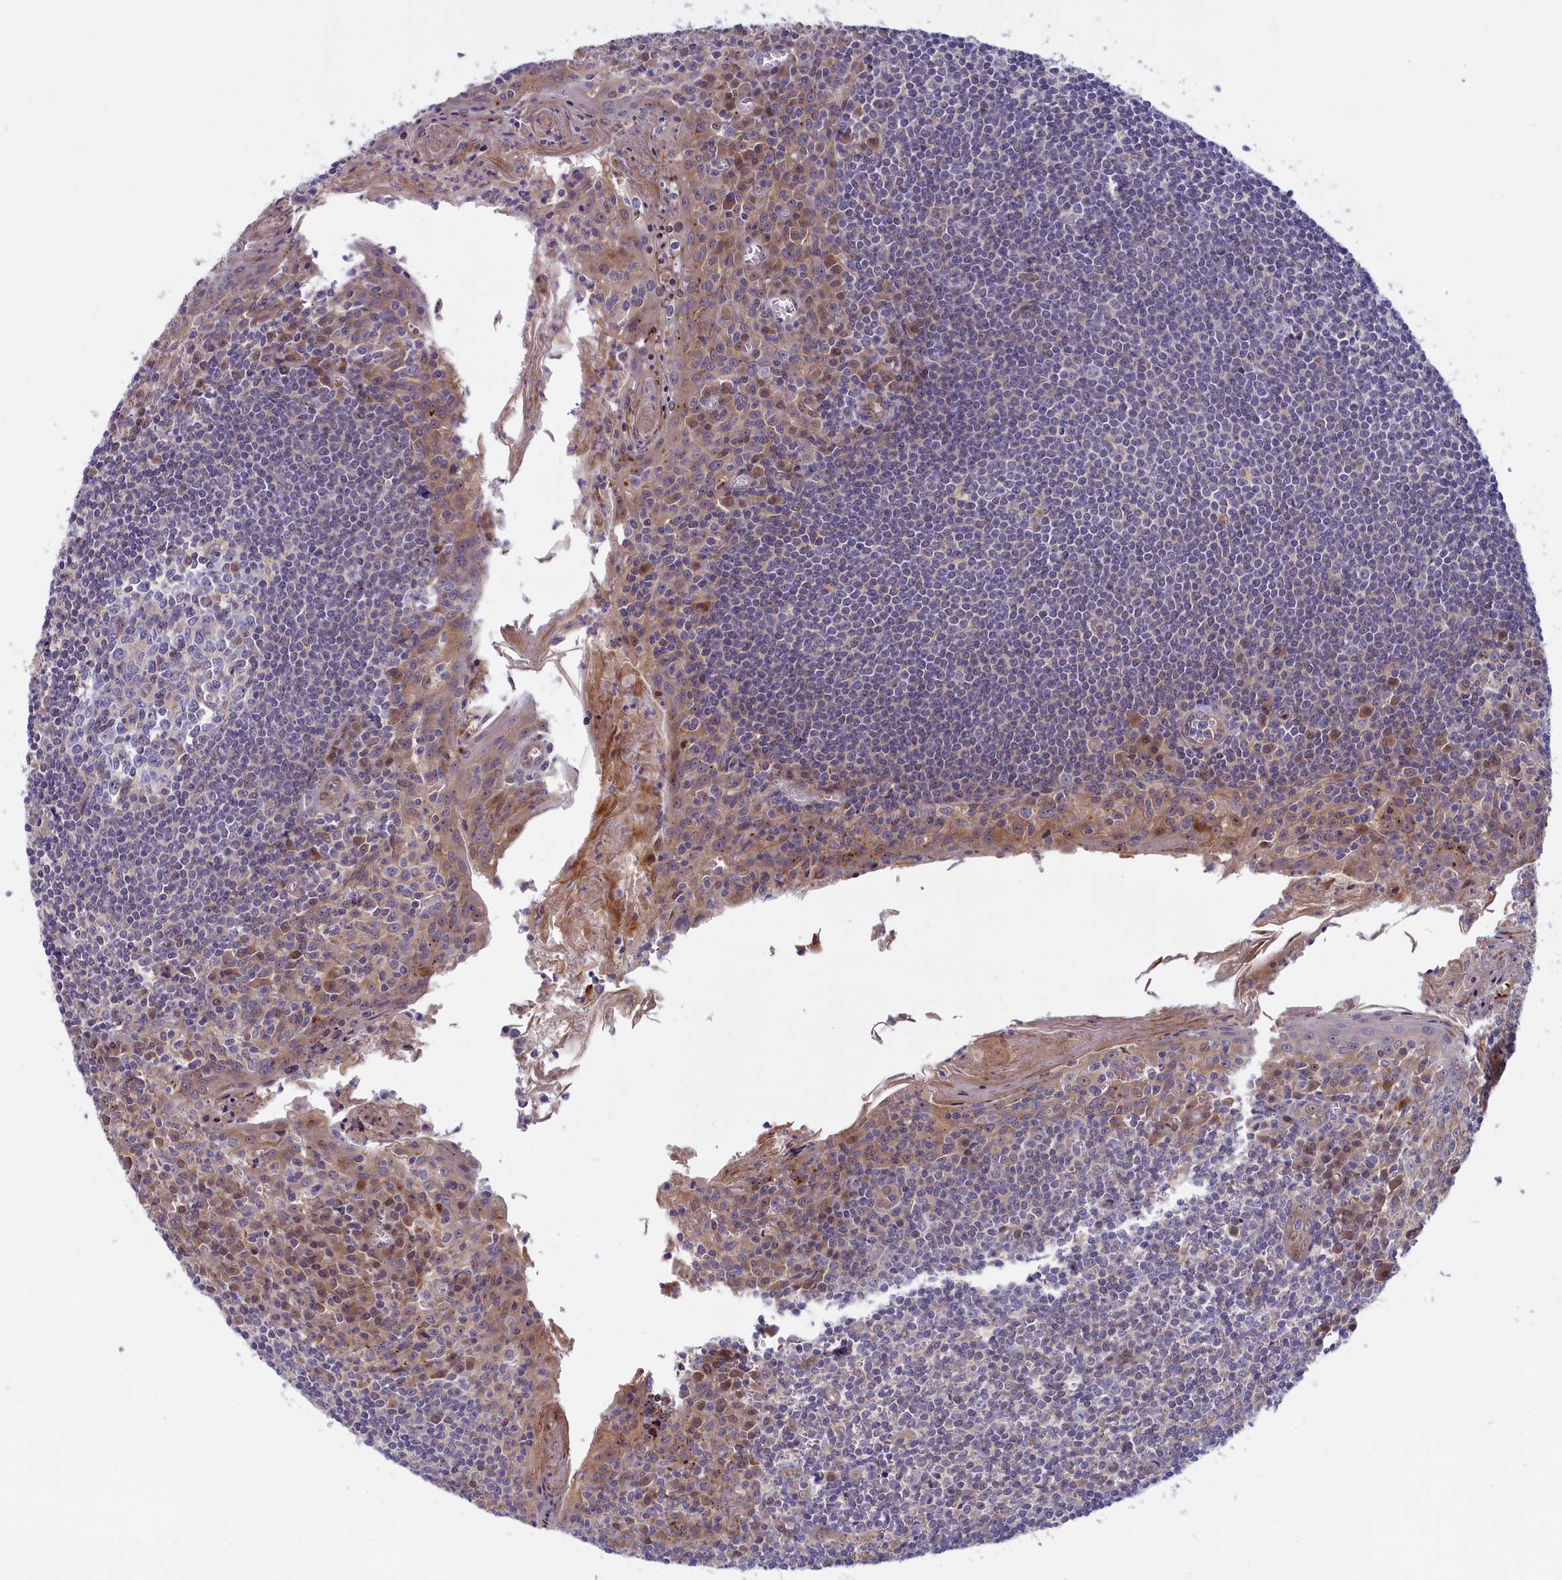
{"staining": {"intensity": "weak", "quantity": "<25%", "location": "cytoplasmic/membranous"}, "tissue": "tonsil", "cell_type": "Germinal center cells", "image_type": "normal", "snomed": [{"axis": "morphology", "description": "Normal tissue, NOS"}, {"axis": "topography", "description": "Tonsil"}], "caption": "Immunohistochemistry histopathology image of unremarkable tonsil stained for a protein (brown), which exhibits no expression in germinal center cells.", "gene": "FCSK", "patient": {"sex": "male", "age": 27}}